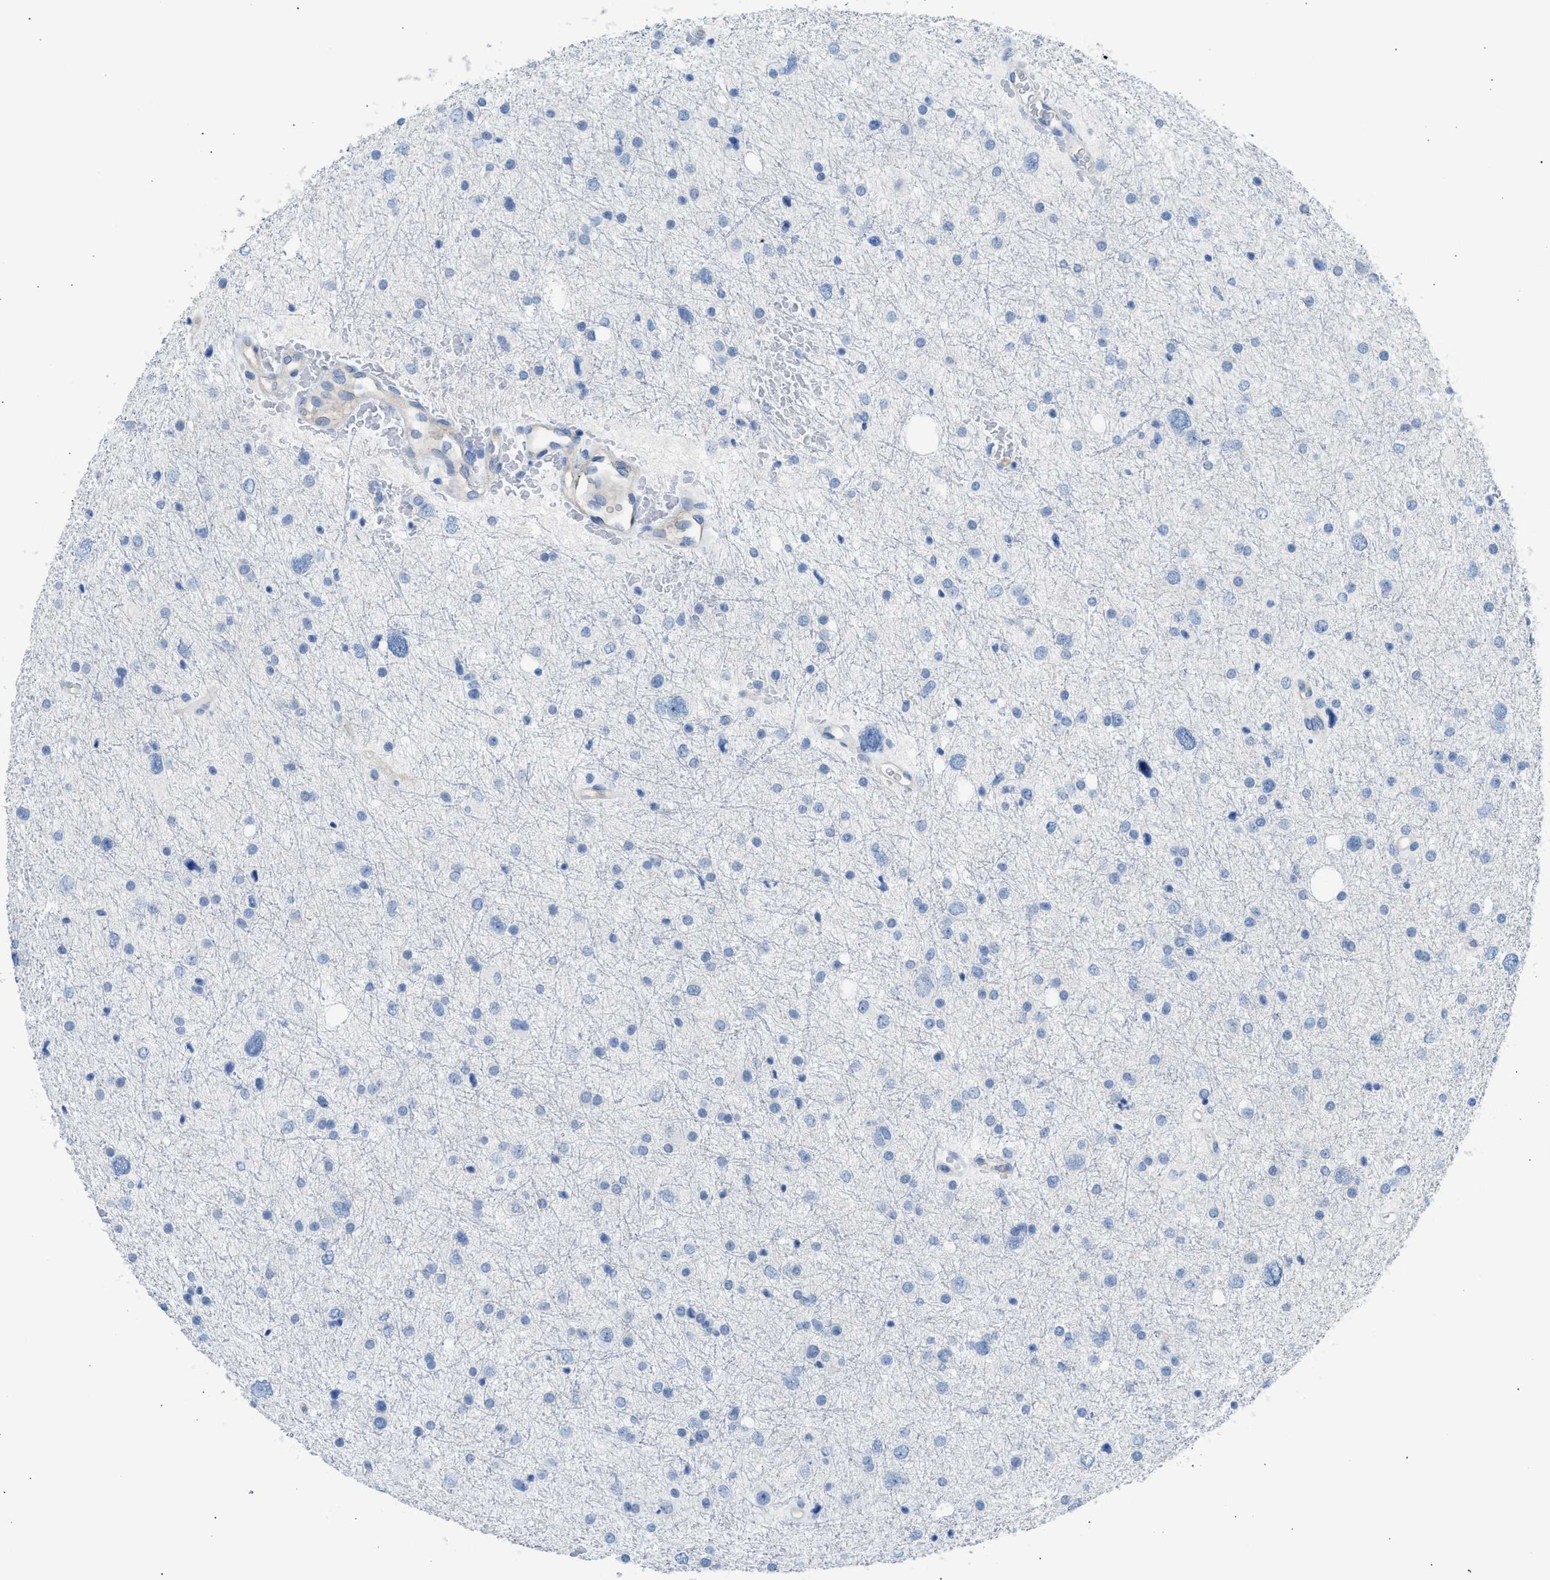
{"staining": {"intensity": "negative", "quantity": "none", "location": "none"}, "tissue": "glioma", "cell_type": "Tumor cells", "image_type": "cancer", "snomed": [{"axis": "morphology", "description": "Glioma, malignant, Low grade"}, {"axis": "topography", "description": "Brain"}], "caption": "DAB immunohistochemical staining of human glioma demonstrates no significant staining in tumor cells.", "gene": "ERBB2", "patient": {"sex": "female", "age": 37}}